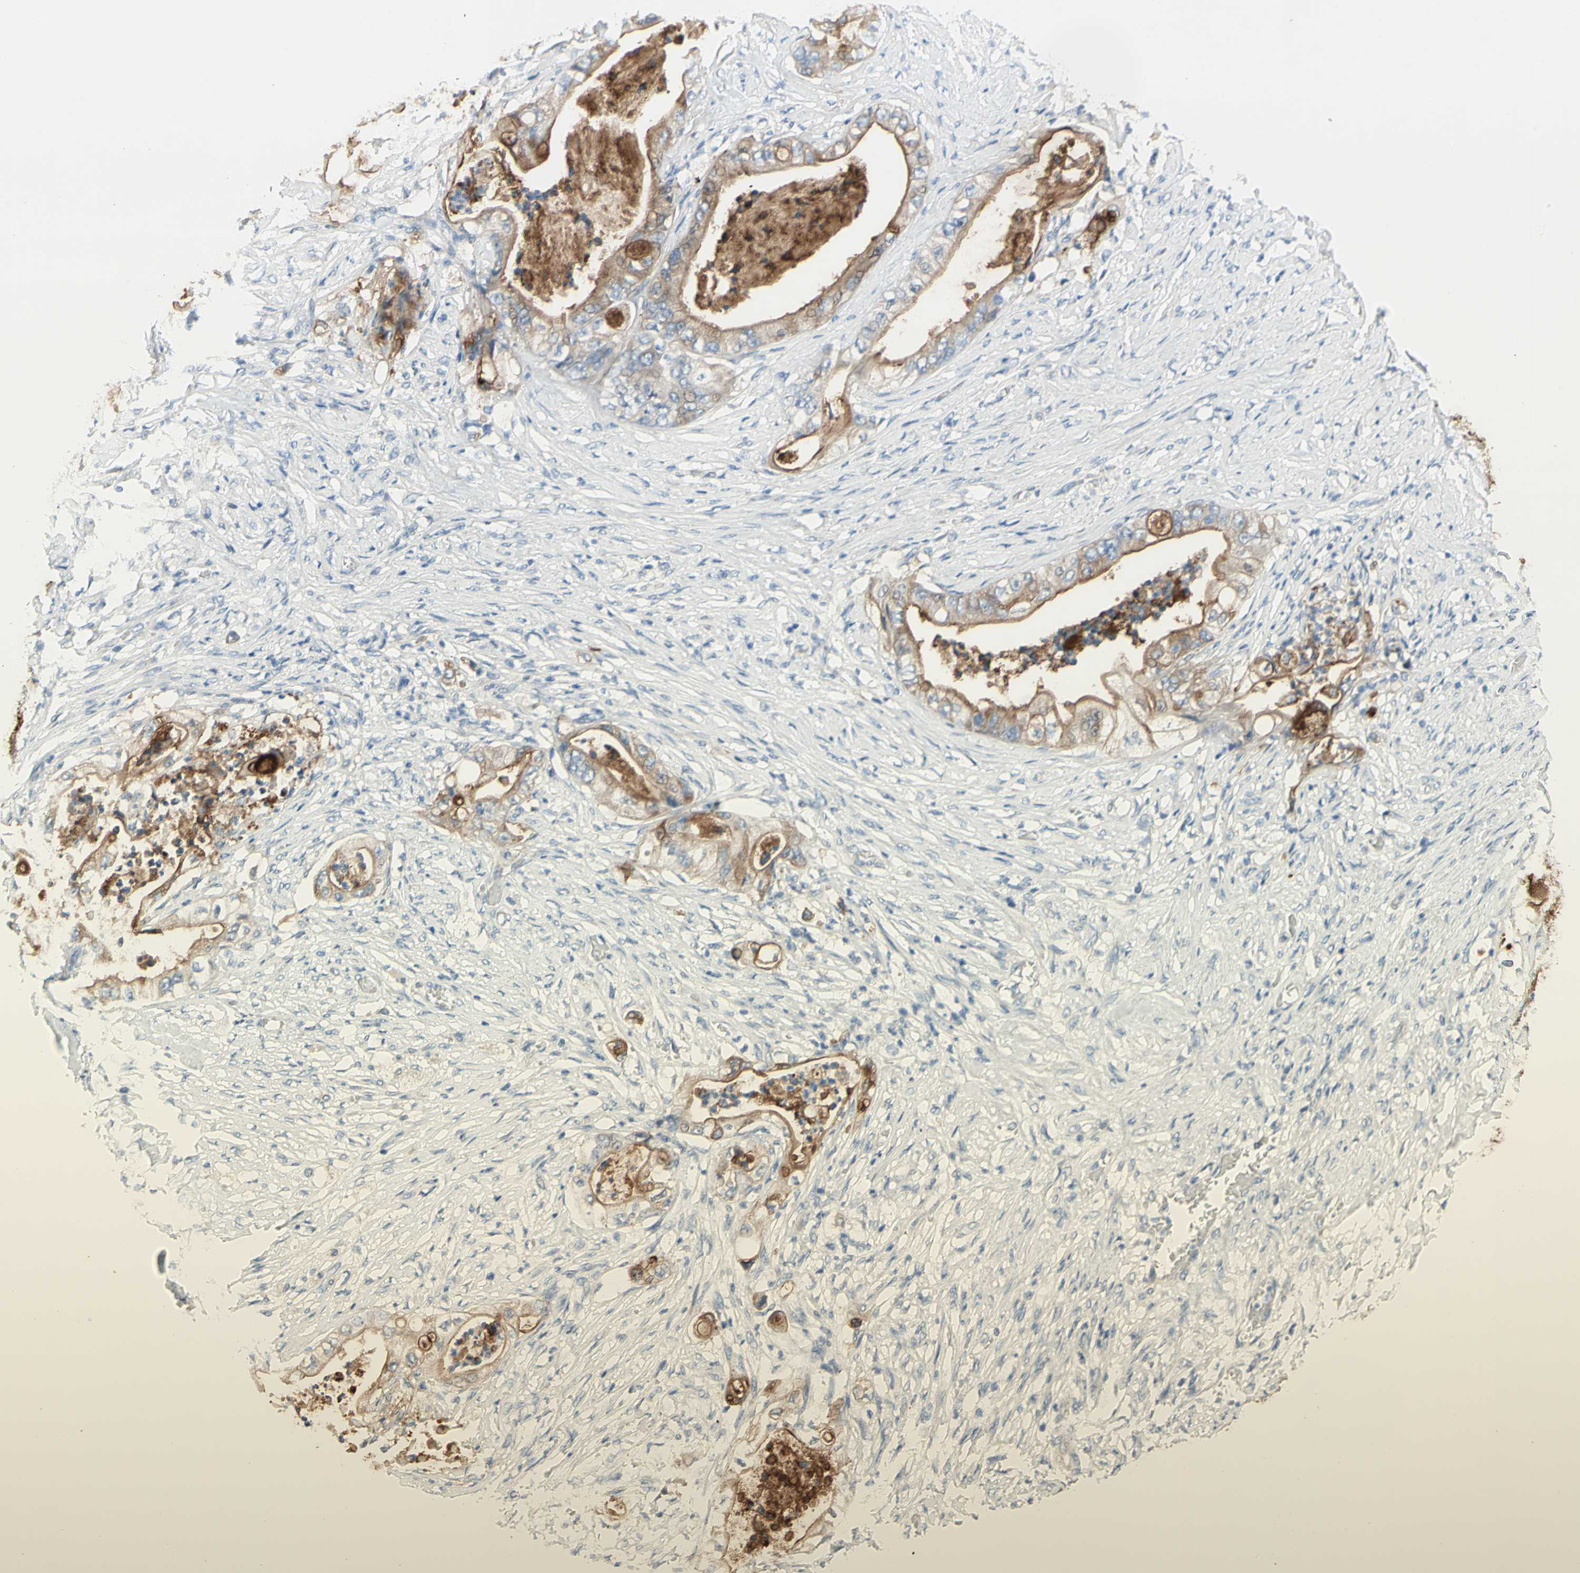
{"staining": {"intensity": "moderate", "quantity": ">75%", "location": "cytoplasmic/membranous"}, "tissue": "stomach cancer", "cell_type": "Tumor cells", "image_type": "cancer", "snomed": [{"axis": "morphology", "description": "Adenocarcinoma, NOS"}, {"axis": "topography", "description": "Stomach"}], "caption": "DAB immunohistochemical staining of human stomach cancer (adenocarcinoma) demonstrates moderate cytoplasmic/membranous protein positivity in about >75% of tumor cells.", "gene": "MUC1", "patient": {"sex": "female", "age": 73}}